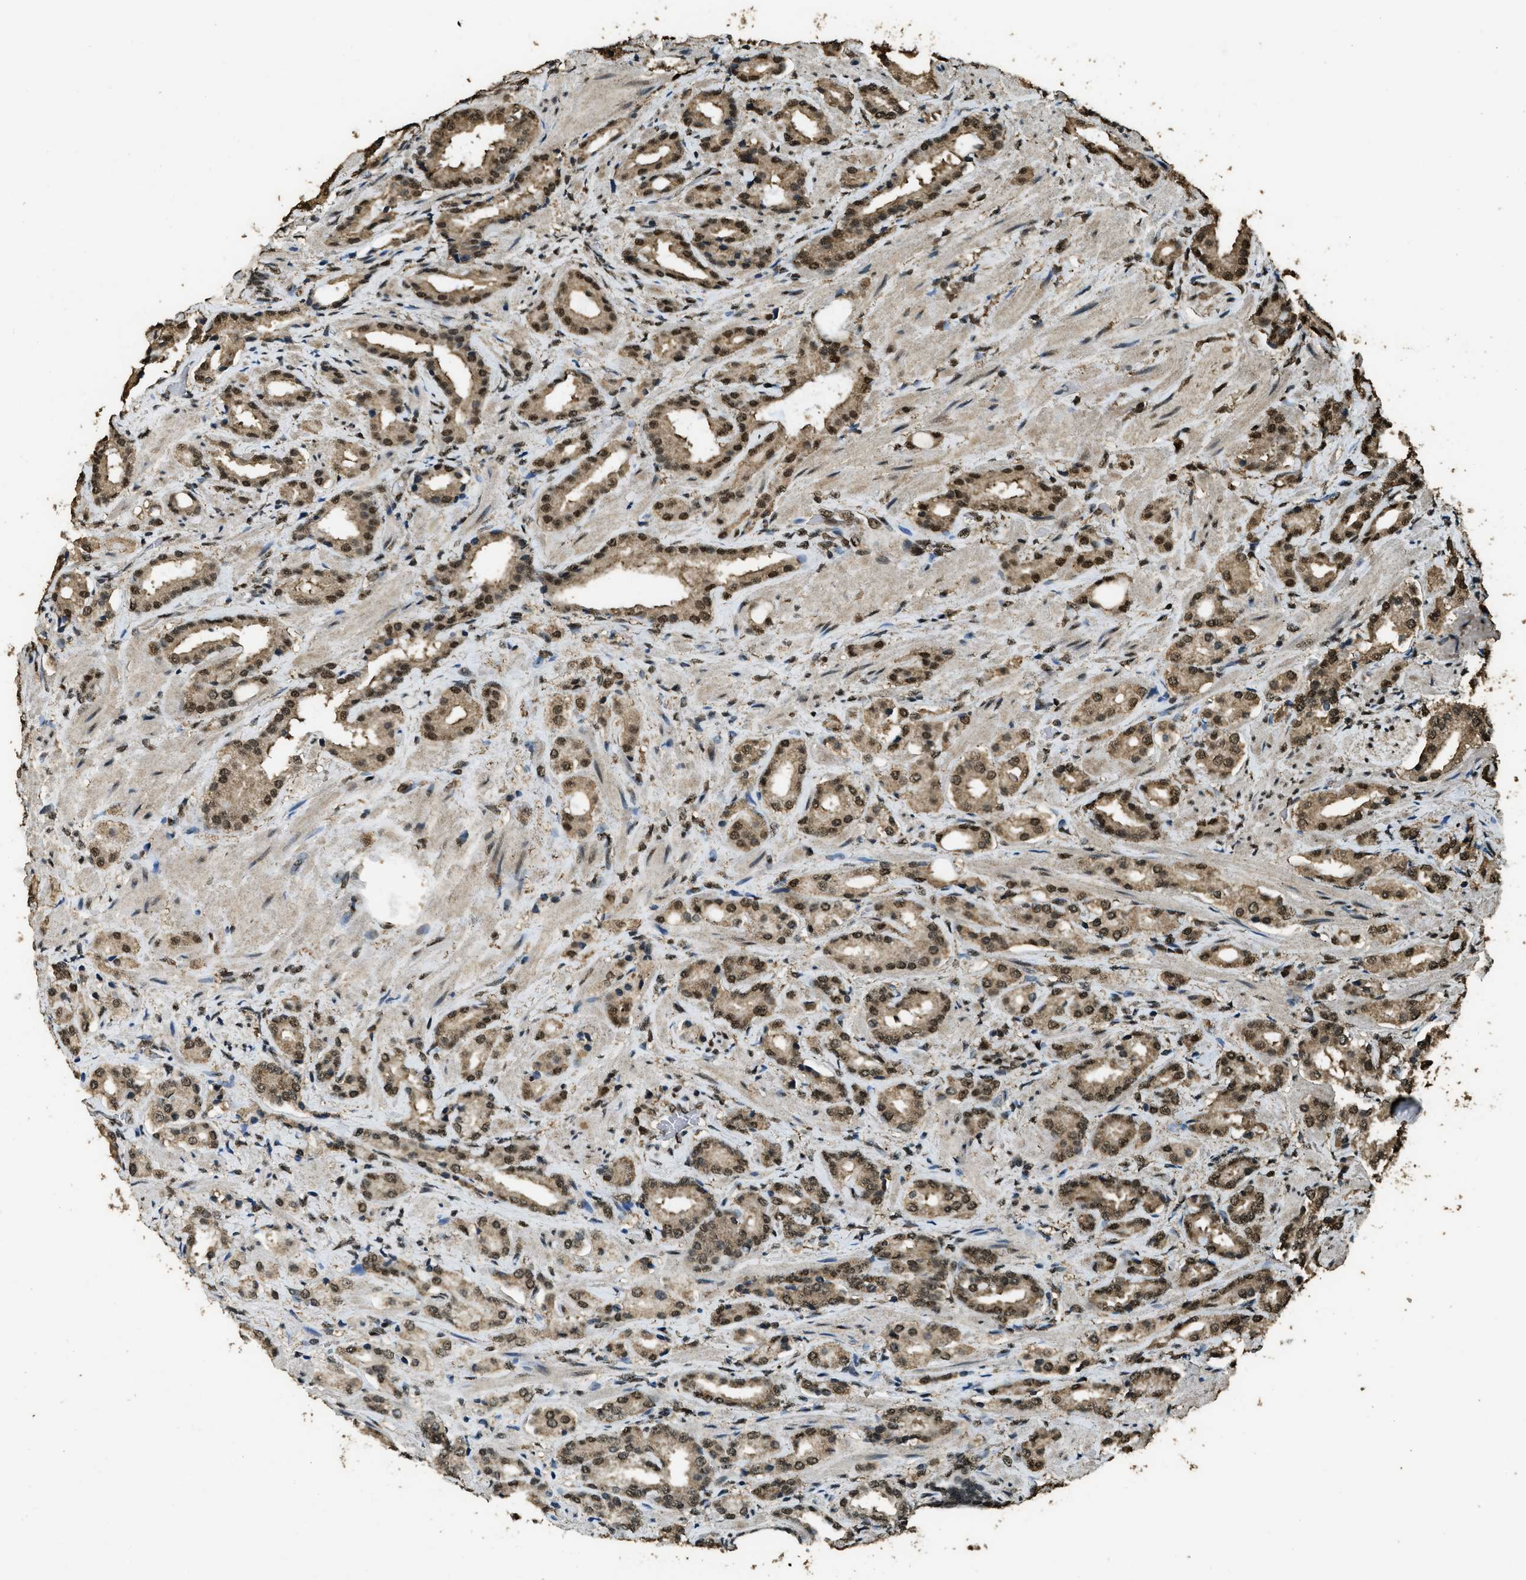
{"staining": {"intensity": "moderate", "quantity": ">75%", "location": "nuclear"}, "tissue": "prostate cancer", "cell_type": "Tumor cells", "image_type": "cancer", "snomed": [{"axis": "morphology", "description": "Adenocarcinoma, High grade"}, {"axis": "topography", "description": "Prostate"}], "caption": "Prostate high-grade adenocarcinoma stained with IHC reveals moderate nuclear staining in approximately >75% of tumor cells.", "gene": "MYB", "patient": {"sex": "male", "age": 64}}